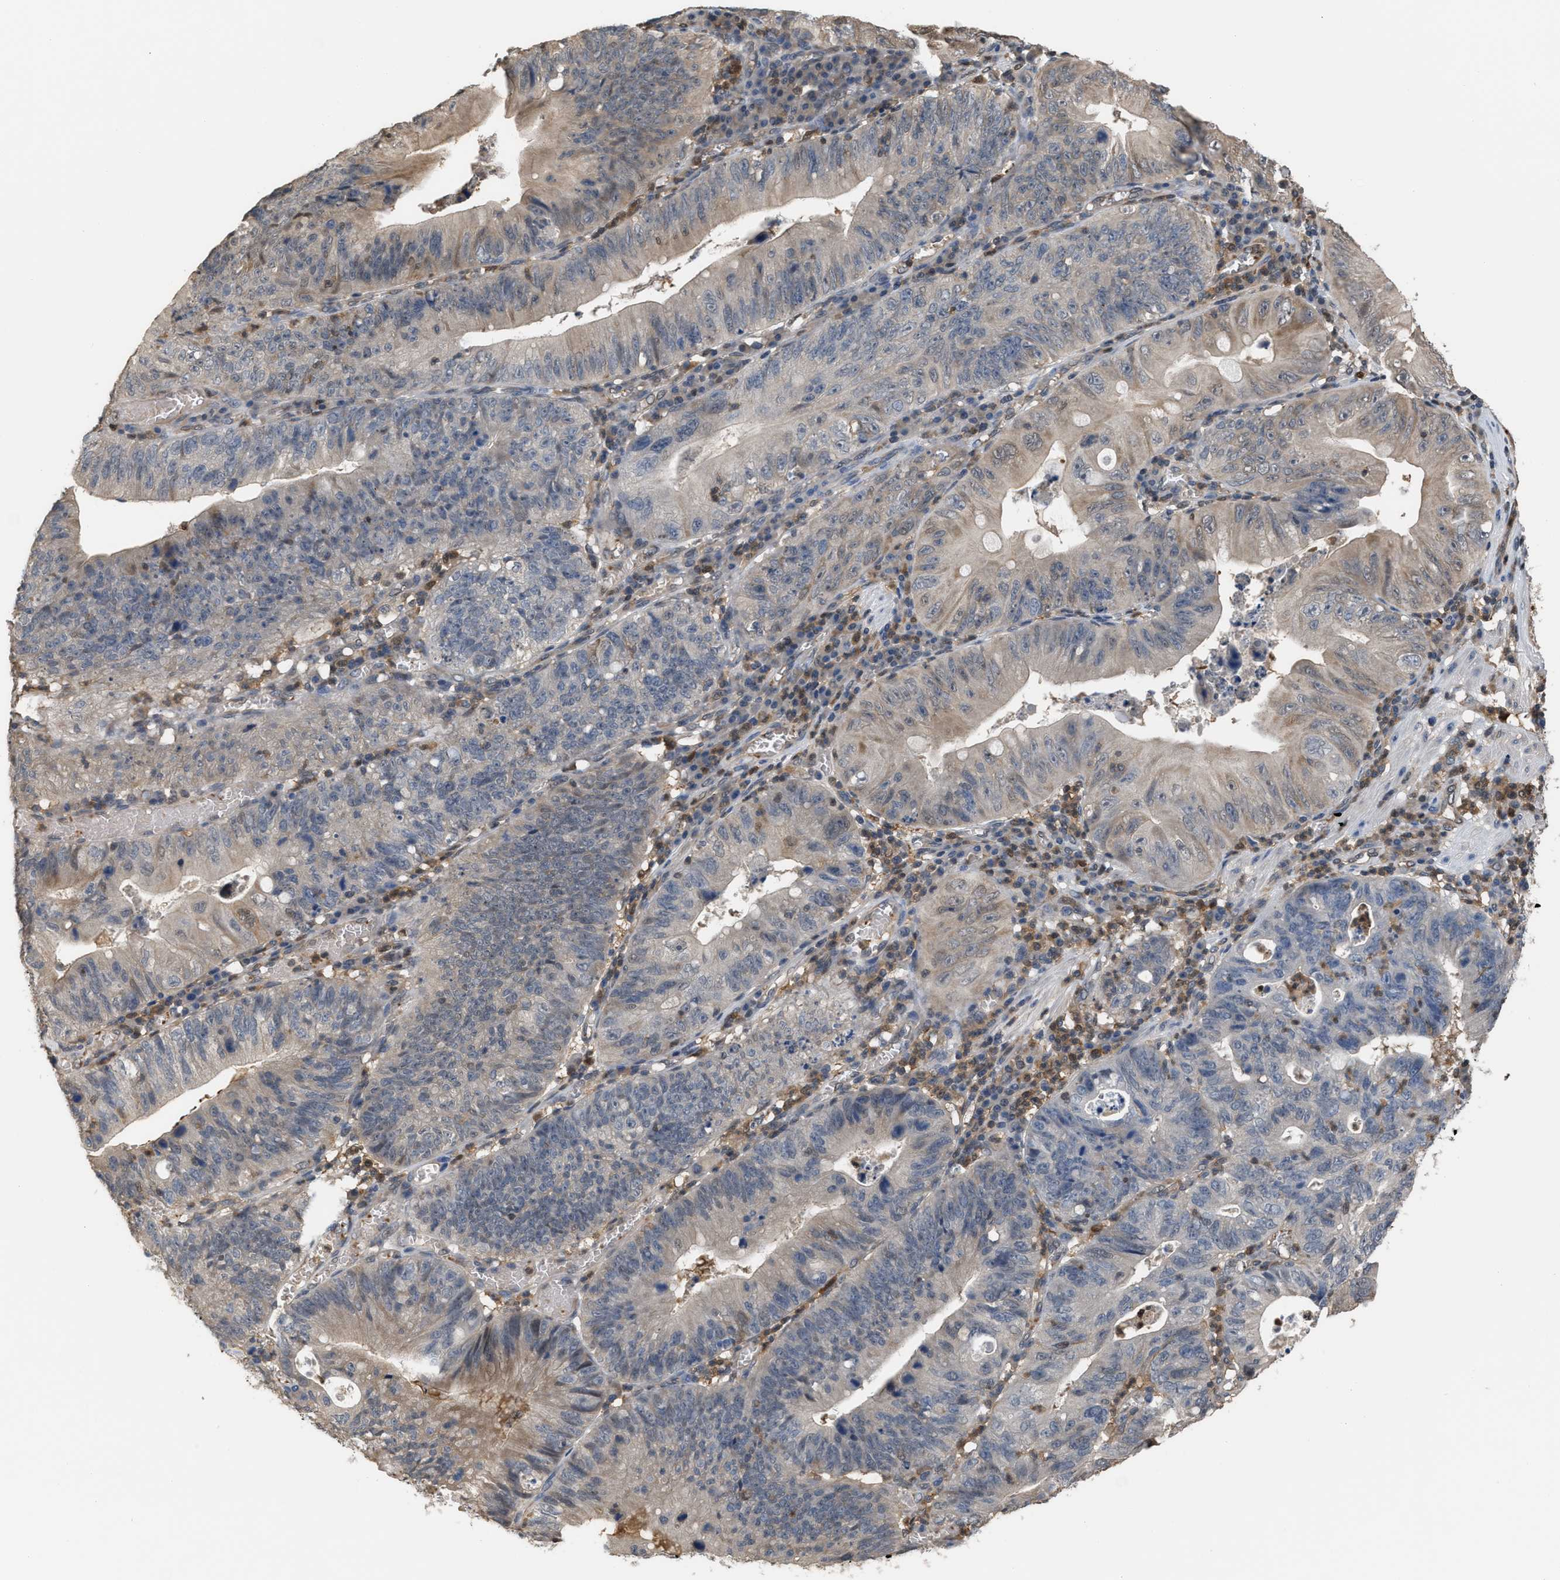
{"staining": {"intensity": "weak", "quantity": "<25%", "location": "cytoplasmic/membranous"}, "tissue": "stomach cancer", "cell_type": "Tumor cells", "image_type": "cancer", "snomed": [{"axis": "morphology", "description": "Adenocarcinoma, NOS"}, {"axis": "topography", "description": "Stomach"}], "caption": "Photomicrograph shows no protein positivity in tumor cells of stomach cancer (adenocarcinoma) tissue. The staining was performed using DAB (3,3'-diaminobenzidine) to visualize the protein expression in brown, while the nuclei were stained in blue with hematoxylin (Magnification: 20x).", "gene": "MTPN", "patient": {"sex": "male", "age": 59}}